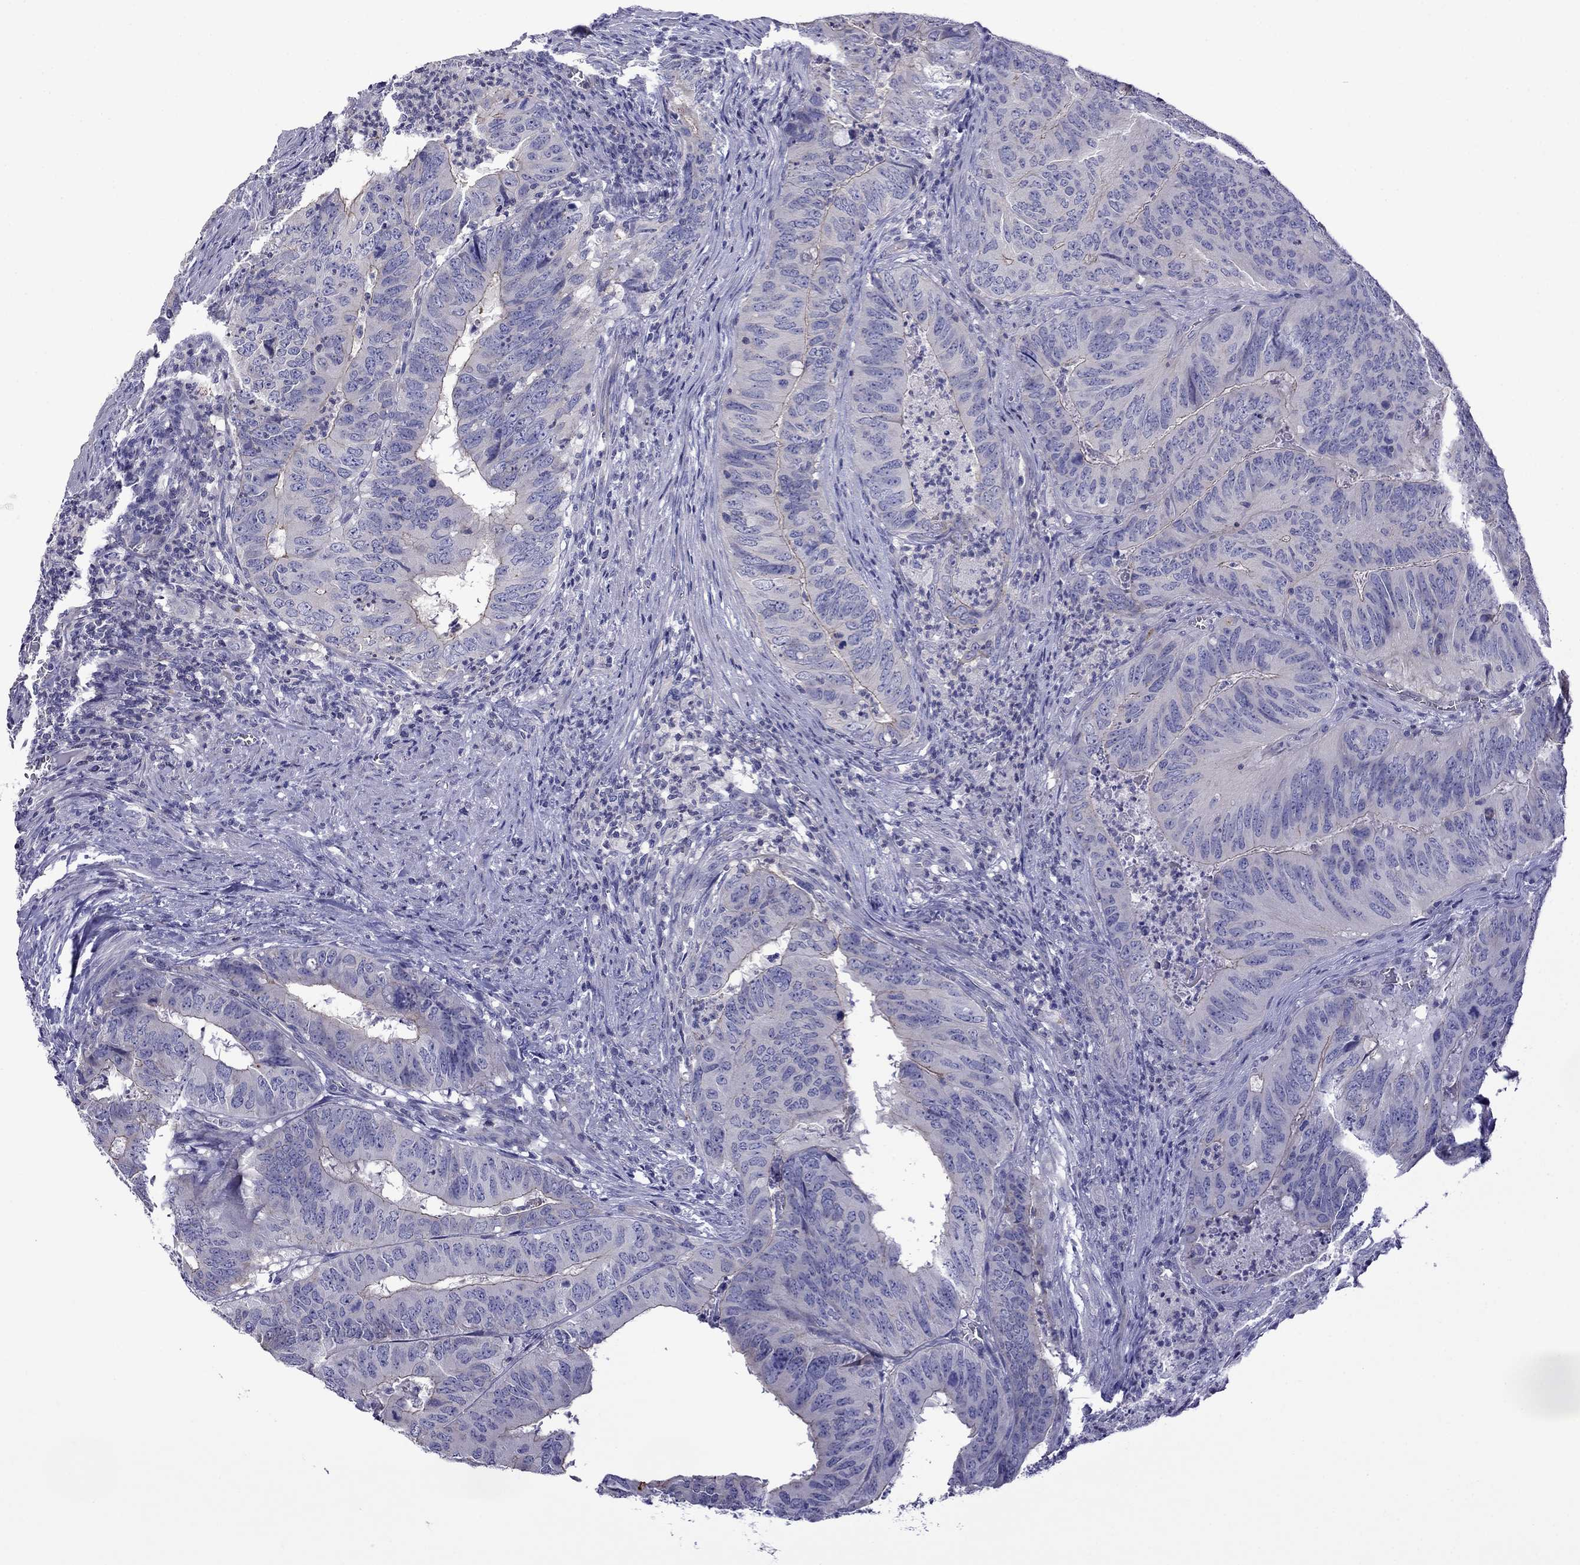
{"staining": {"intensity": "negative", "quantity": "none", "location": "none"}, "tissue": "colorectal cancer", "cell_type": "Tumor cells", "image_type": "cancer", "snomed": [{"axis": "morphology", "description": "Adenocarcinoma, NOS"}, {"axis": "topography", "description": "Colon"}], "caption": "Immunohistochemistry (IHC) of colorectal cancer (adenocarcinoma) exhibits no staining in tumor cells.", "gene": "STAR", "patient": {"sex": "male", "age": 79}}